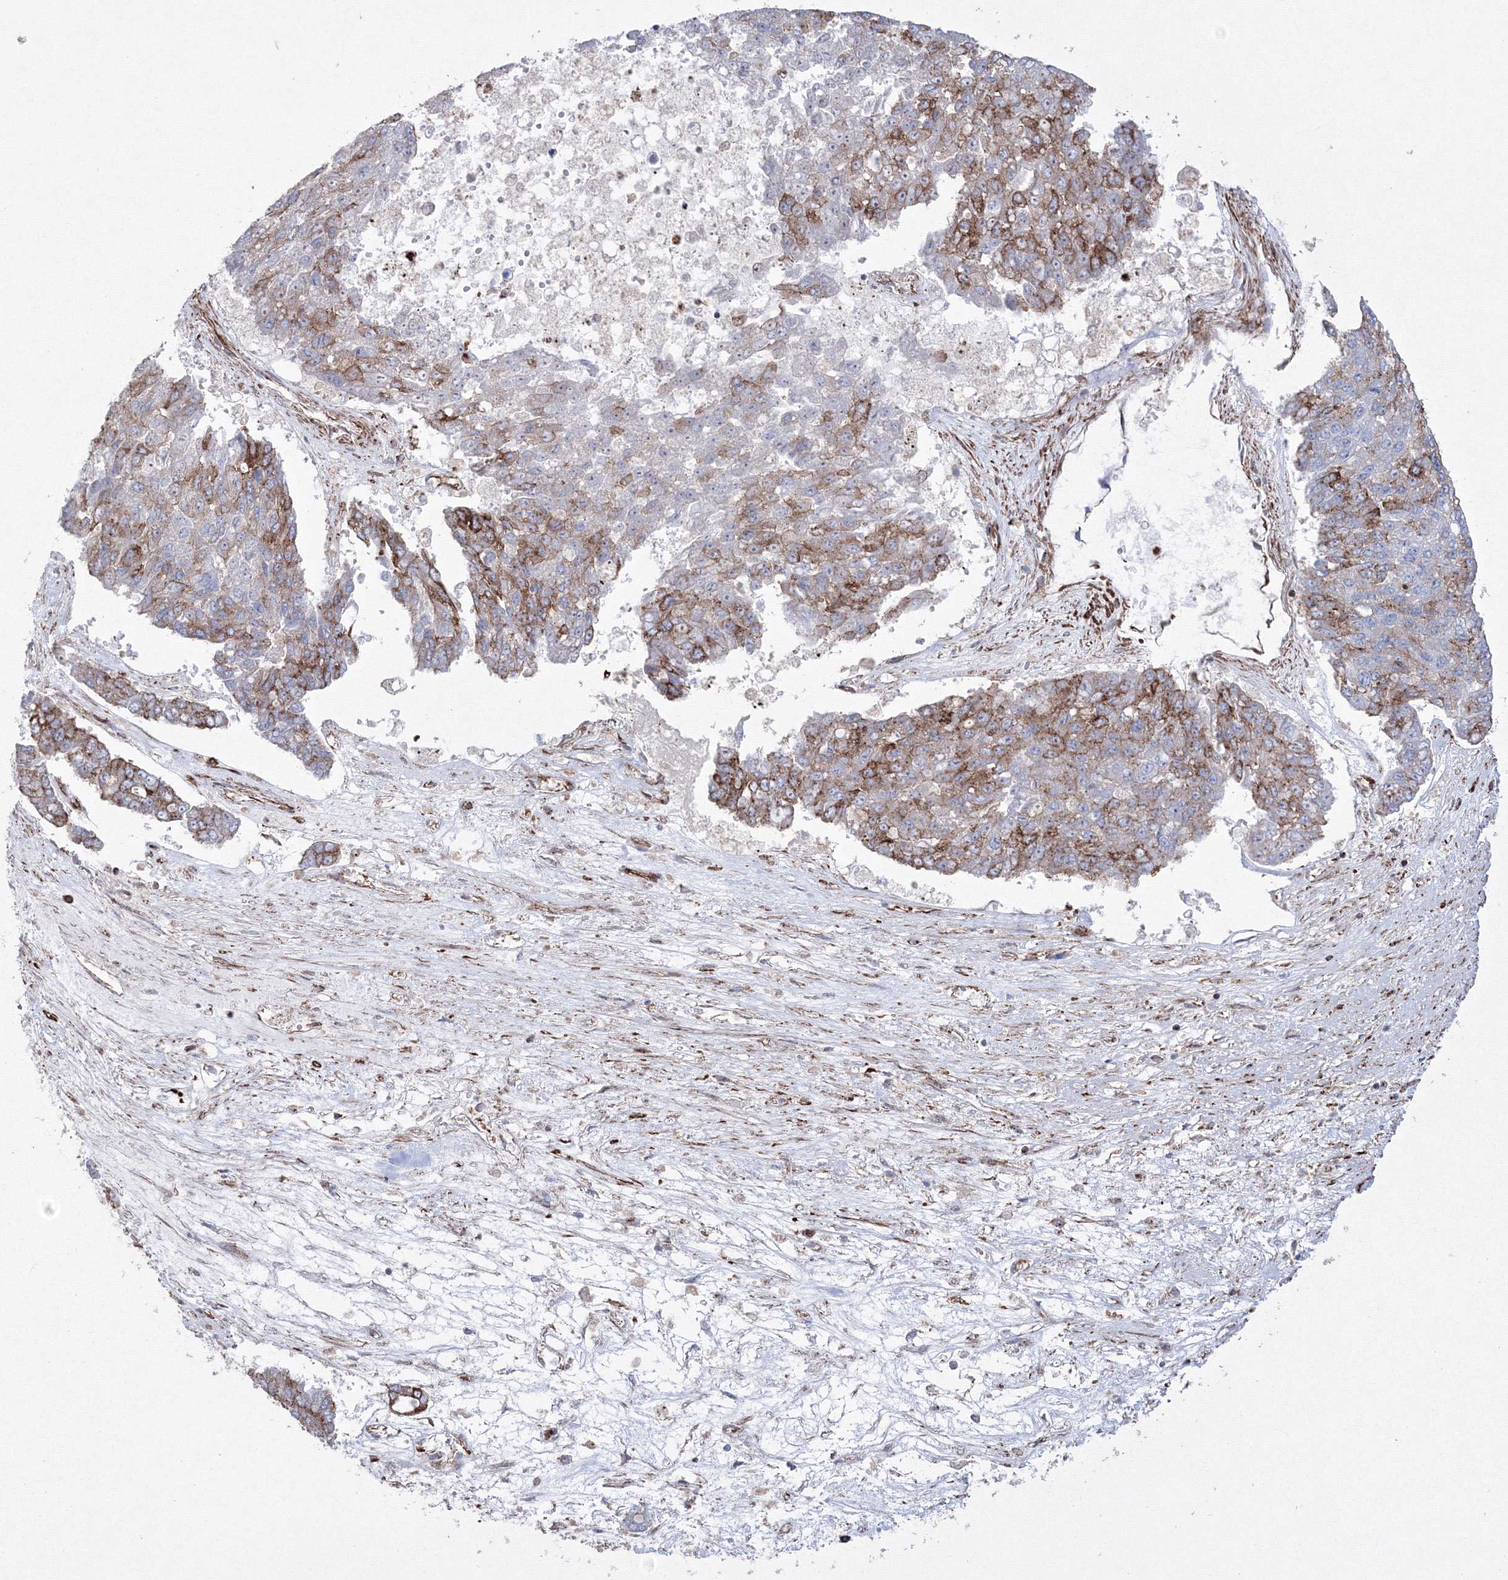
{"staining": {"intensity": "moderate", "quantity": ">75%", "location": "cytoplasmic/membranous"}, "tissue": "pancreatic cancer", "cell_type": "Tumor cells", "image_type": "cancer", "snomed": [{"axis": "morphology", "description": "Adenocarcinoma, NOS"}, {"axis": "topography", "description": "Pancreas"}], "caption": "A medium amount of moderate cytoplasmic/membranous staining is appreciated in about >75% of tumor cells in pancreatic adenocarcinoma tissue. (Brightfield microscopy of DAB IHC at high magnification).", "gene": "GPR82", "patient": {"sex": "male", "age": 50}}